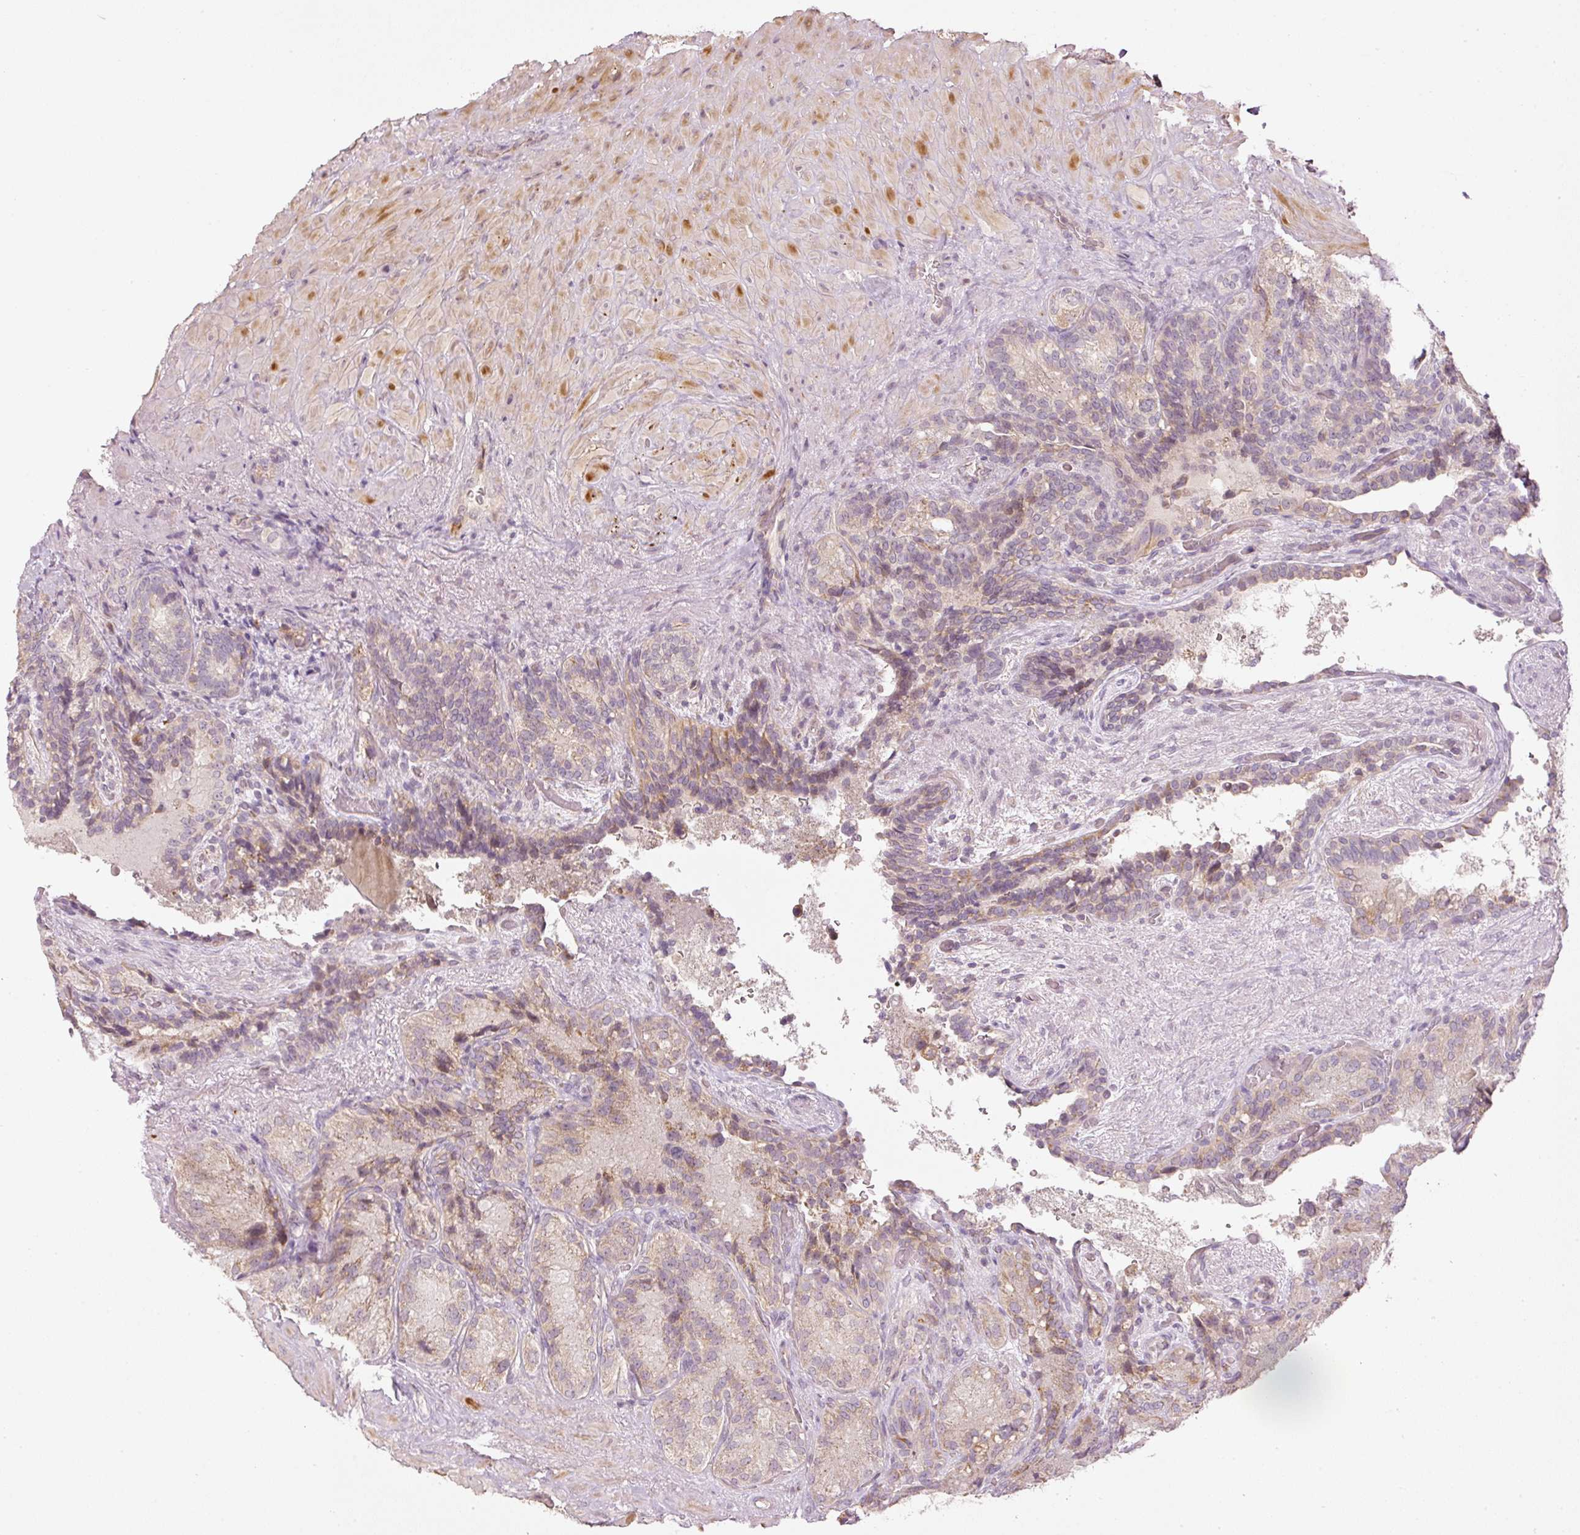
{"staining": {"intensity": "weak", "quantity": "25%-75%", "location": "cytoplasmic/membranous"}, "tissue": "seminal vesicle", "cell_type": "Glandular cells", "image_type": "normal", "snomed": [{"axis": "morphology", "description": "Normal tissue, NOS"}, {"axis": "topography", "description": "Seminal veicle"}], "caption": "A brown stain highlights weak cytoplasmic/membranous expression of a protein in glandular cells of benign human seminal vesicle.", "gene": "CDC20B", "patient": {"sex": "male", "age": 69}}